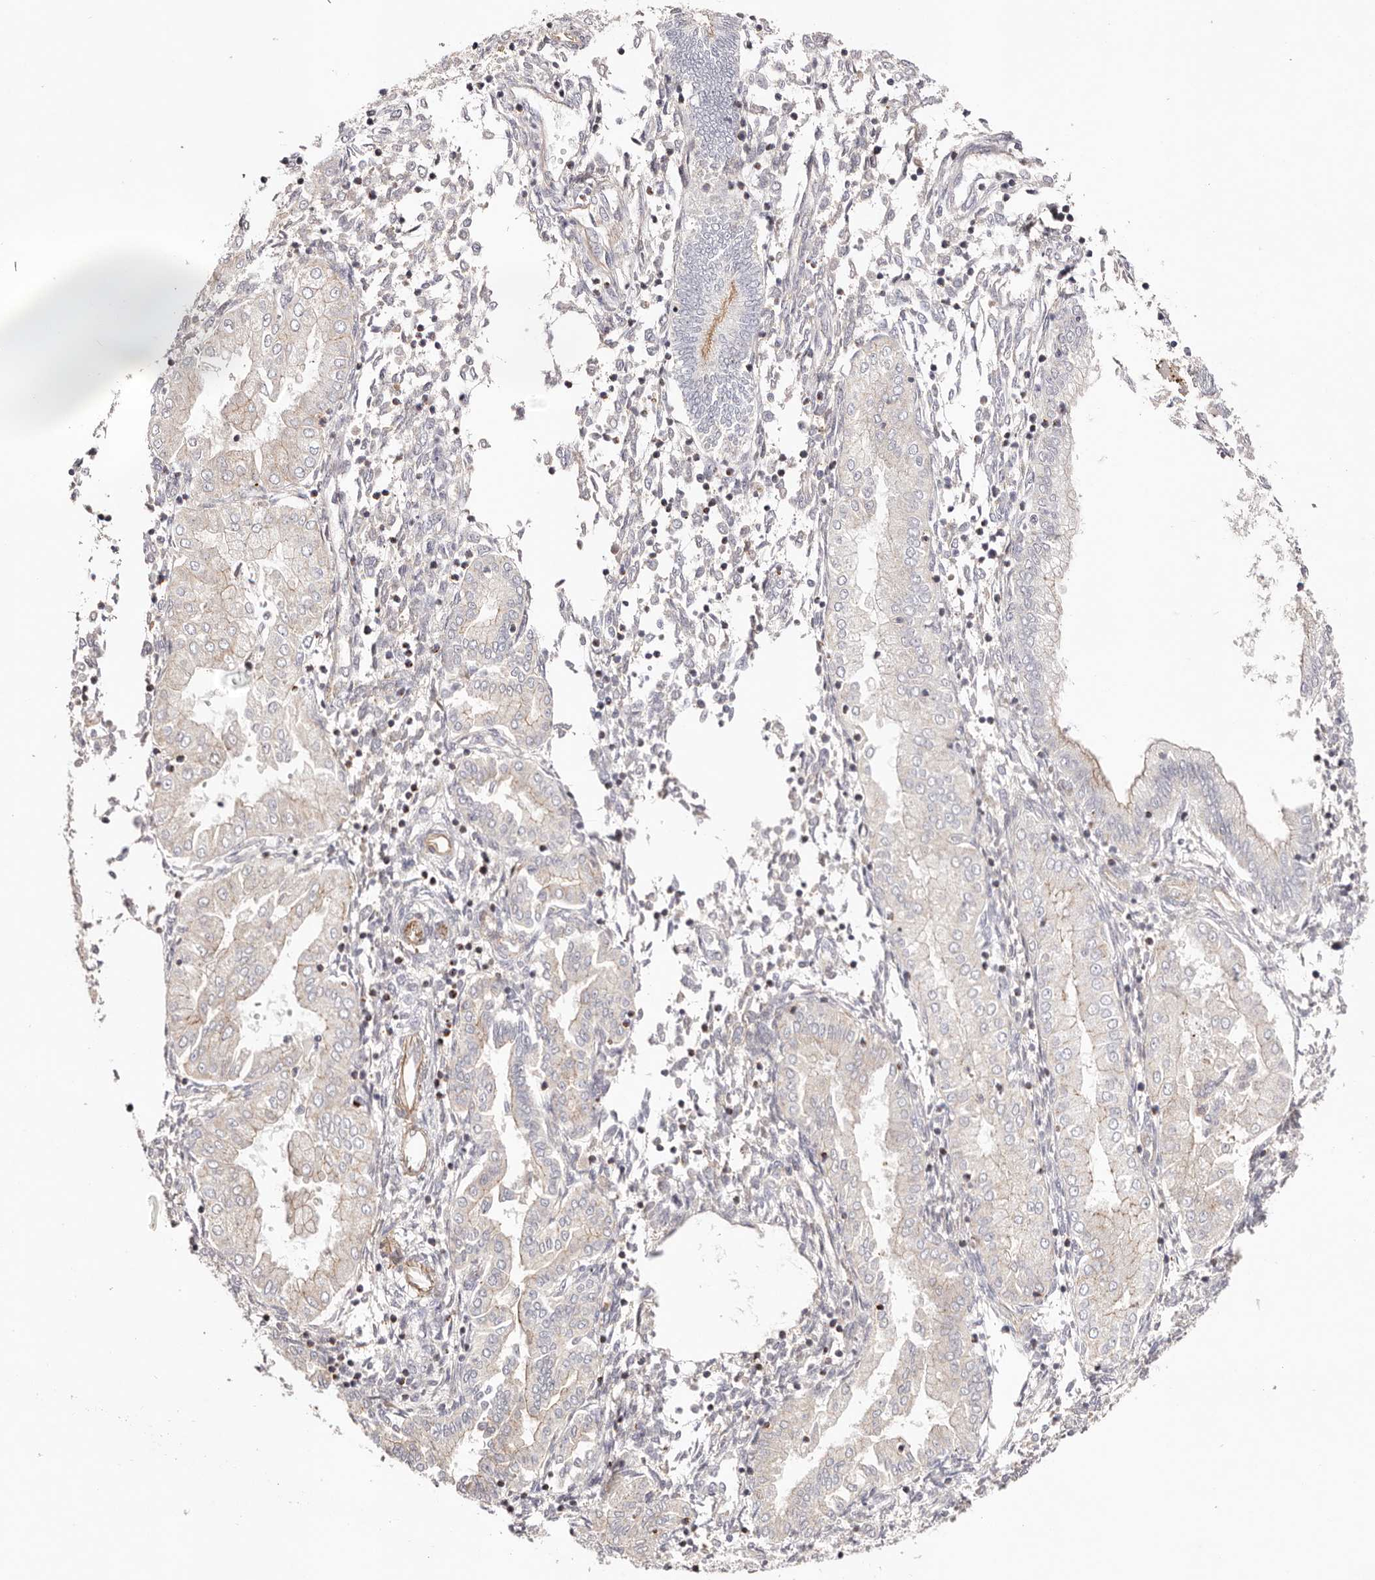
{"staining": {"intensity": "negative", "quantity": "none", "location": "none"}, "tissue": "endometrium", "cell_type": "Cells in endometrial stroma", "image_type": "normal", "snomed": [{"axis": "morphology", "description": "Normal tissue, NOS"}, {"axis": "topography", "description": "Endometrium"}], "caption": "High power microscopy image of an IHC image of benign endometrium, revealing no significant staining in cells in endometrial stroma.", "gene": "SLC35B2", "patient": {"sex": "female", "age": 53}}